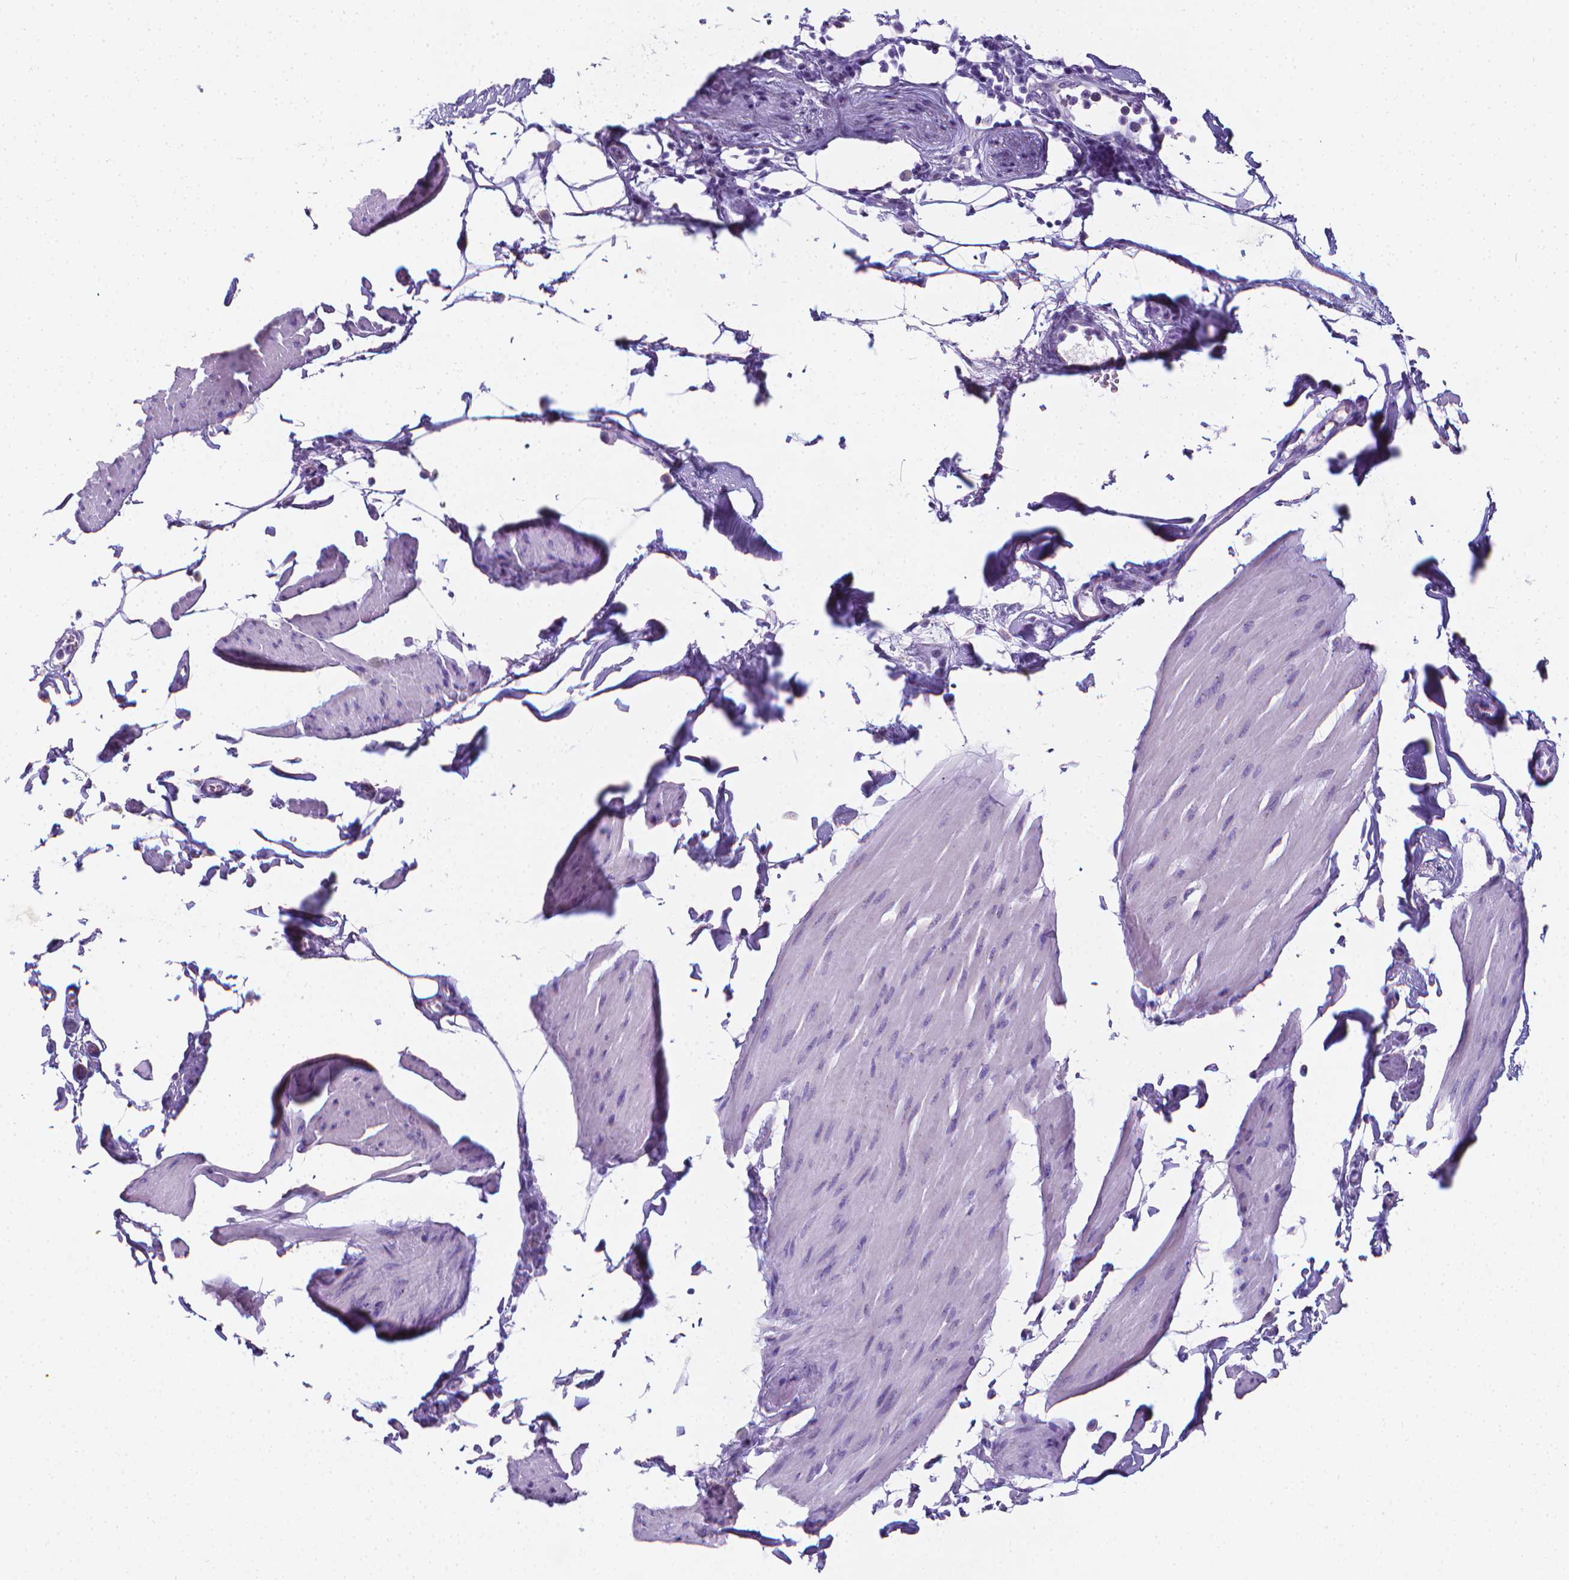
{"staining": {"intensity": "negative", "quantity": "none", "location": "none"}, "tissue": "smooth muscle", "cell_type": "Smooth muscle cells", "image_type": "normal", "snomed": [{"axis": "morphology", "description": "Normal tissue, NOS"}, {"axis": "topography", "description": "Adipose tissue"}, {"axis": "topography", "description": "Smooth muscle"}, {"axis": "topography", "description": "Peripheral nerve tissue"}], "caption": "Immunohistochemistry (IHC) photomicrograph of benign smooth muscle stained for a protein (brown), which reveals no positivity in smooth muscle cells.", "gene": "LRRC73", "patient": {"sex": "male", "age": 83}}